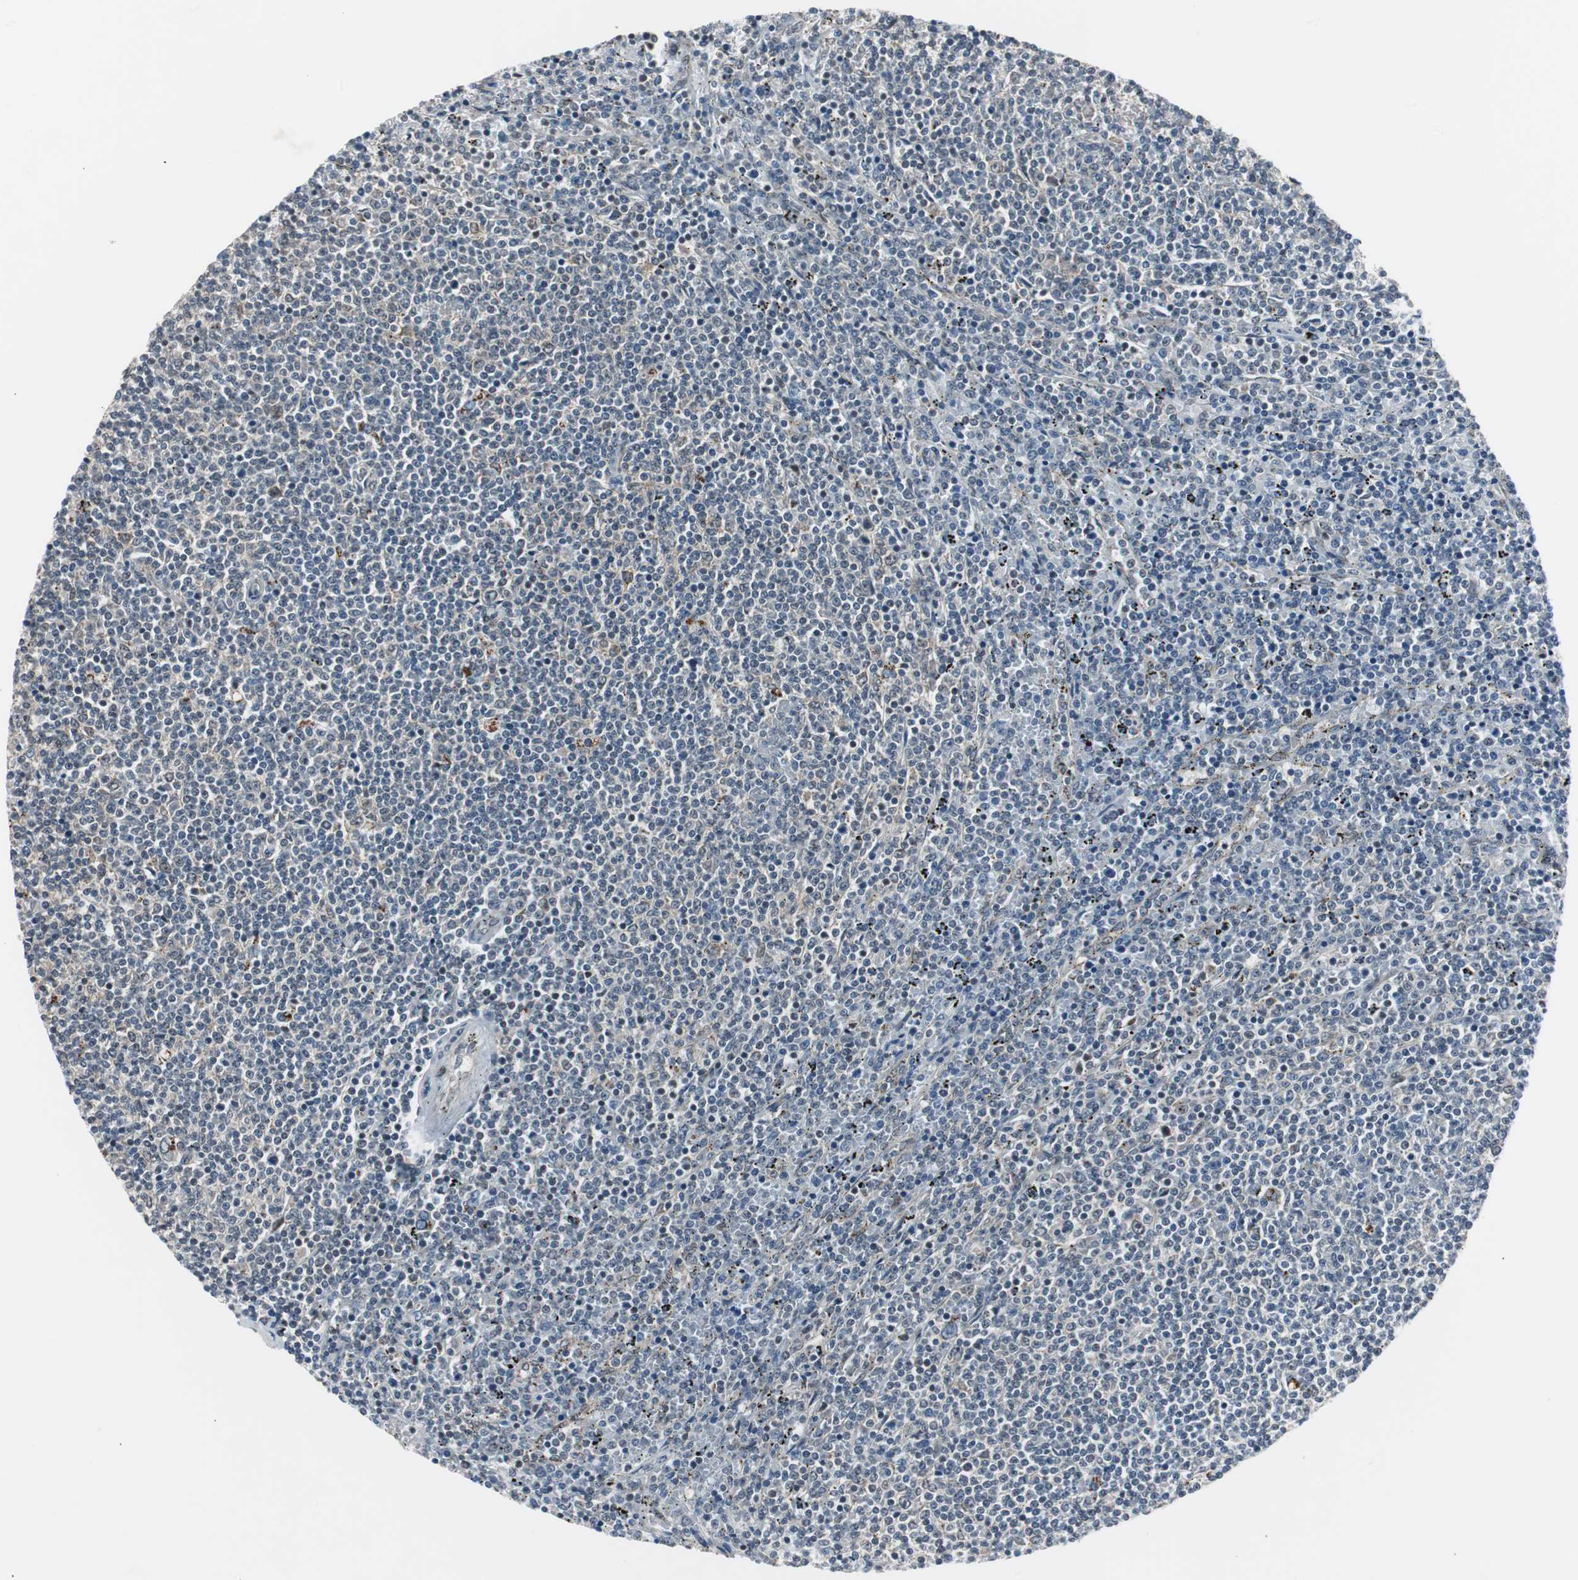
{"staining": {"intensity": "weak", "quantity": "<25%", "location": "cytoplasmic/membranous"}, "tissue": "lymphoma", "cell_type": "Tumor cells", "image_type": "cancer", "snomed": [{"axis": "morphology", "description": "Malignant lymphoma, non-Hodgkin's type, Low grade"}, {"axis": "topography", "description": "Spleen"}], "caption": "Tumor cells show no significant protein expression in lymphoma.", "gene": "BOLA1", "patient": {"sex": "female", "age": 50}}